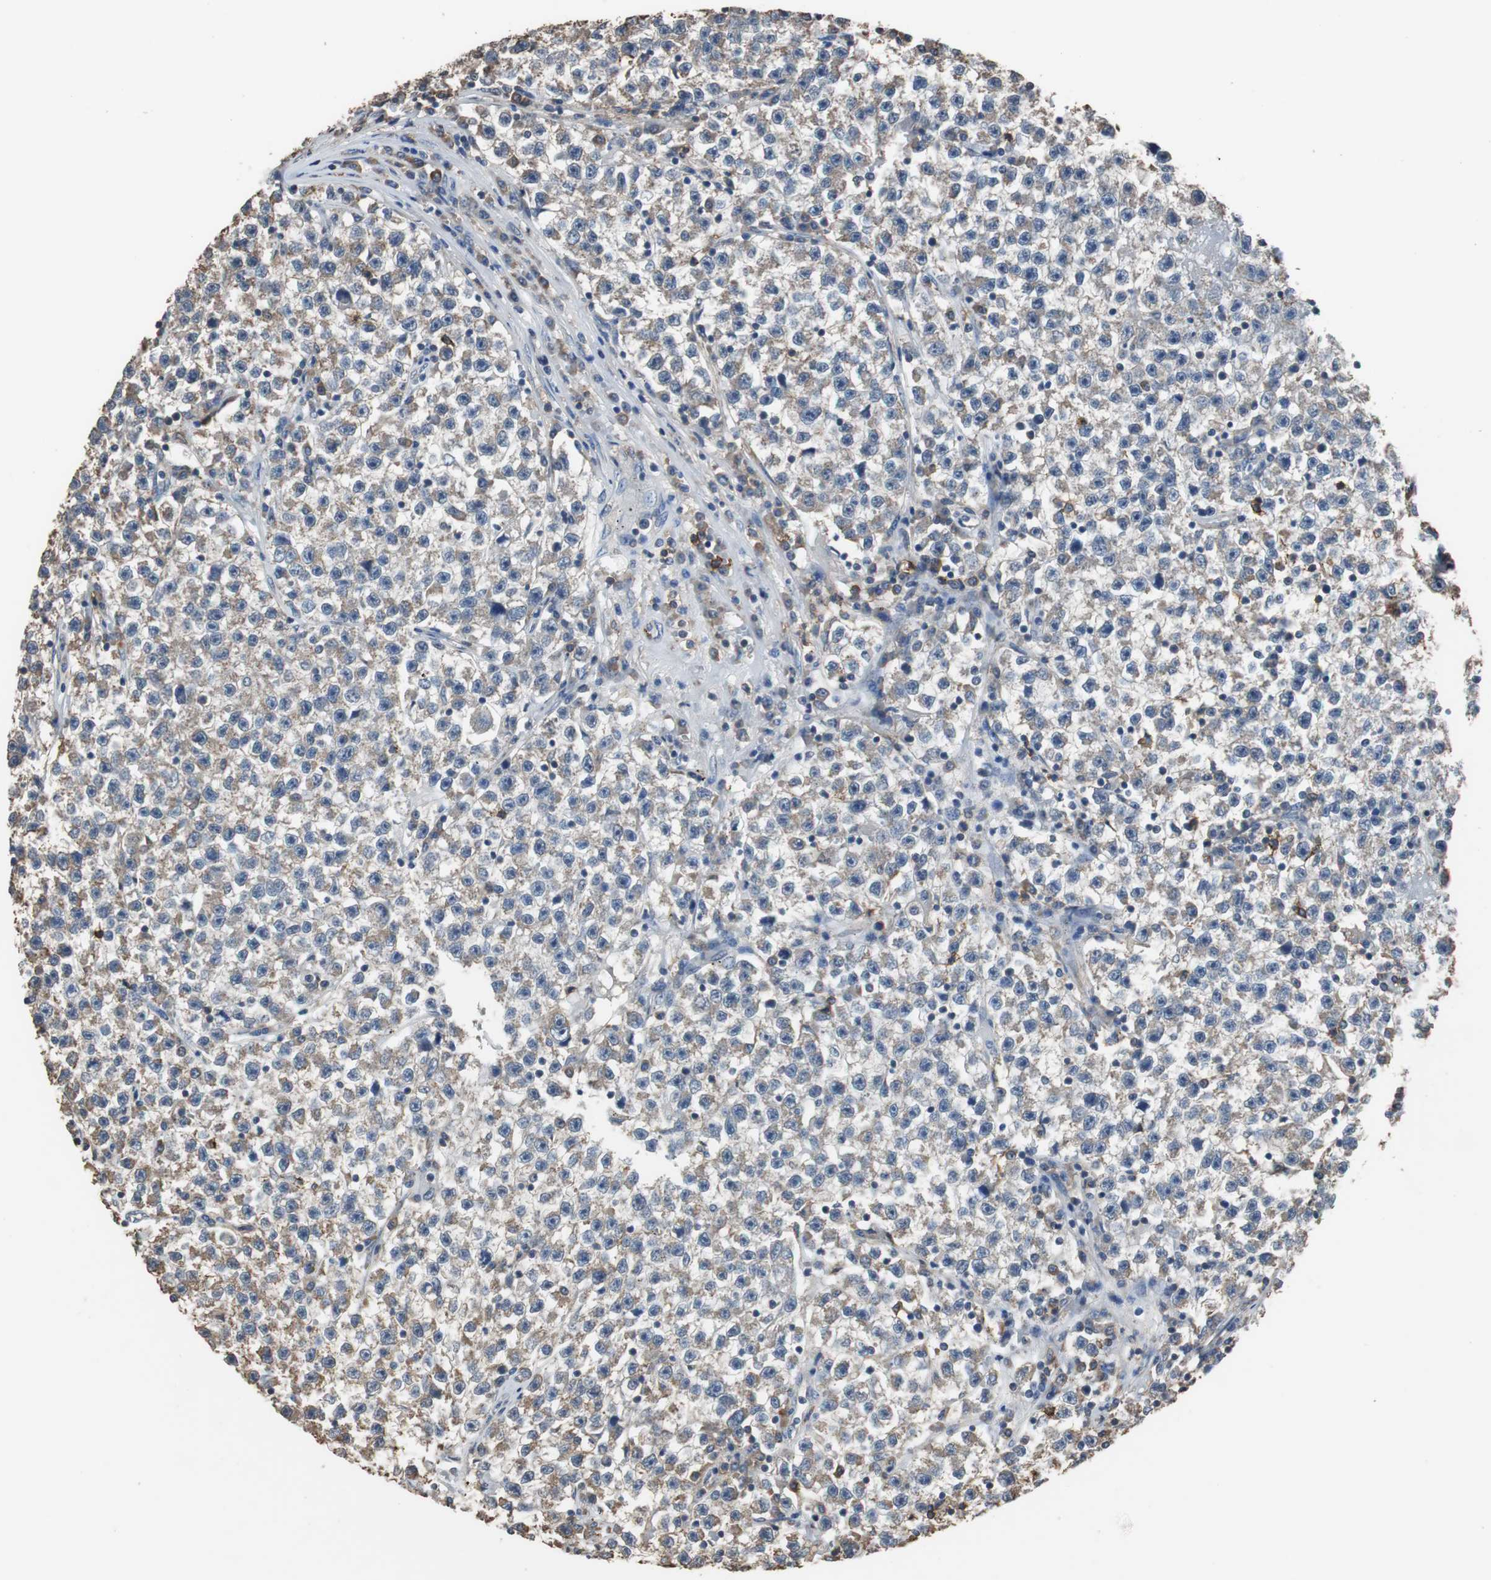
{"staining": {"intensity": "weak", "quantity": "25%-75%", "location": "cytoplasmic/membranous"}, "tissue": "testis cancer", "cell_type": "Tumor cells", "image_type": "cancer", "snomed": [{"axis": "morphology", "description": "Seminoma, NOS"}, {"axis": "topography", "description": "Testis"}], "caption": "The immunohistochemical stain highlights weak cytoplasmic/membranous staining in tumor cells of testis cancer tissue.", "gene": "SCIMP", "patient": {"sex": "male", "age": 22}}